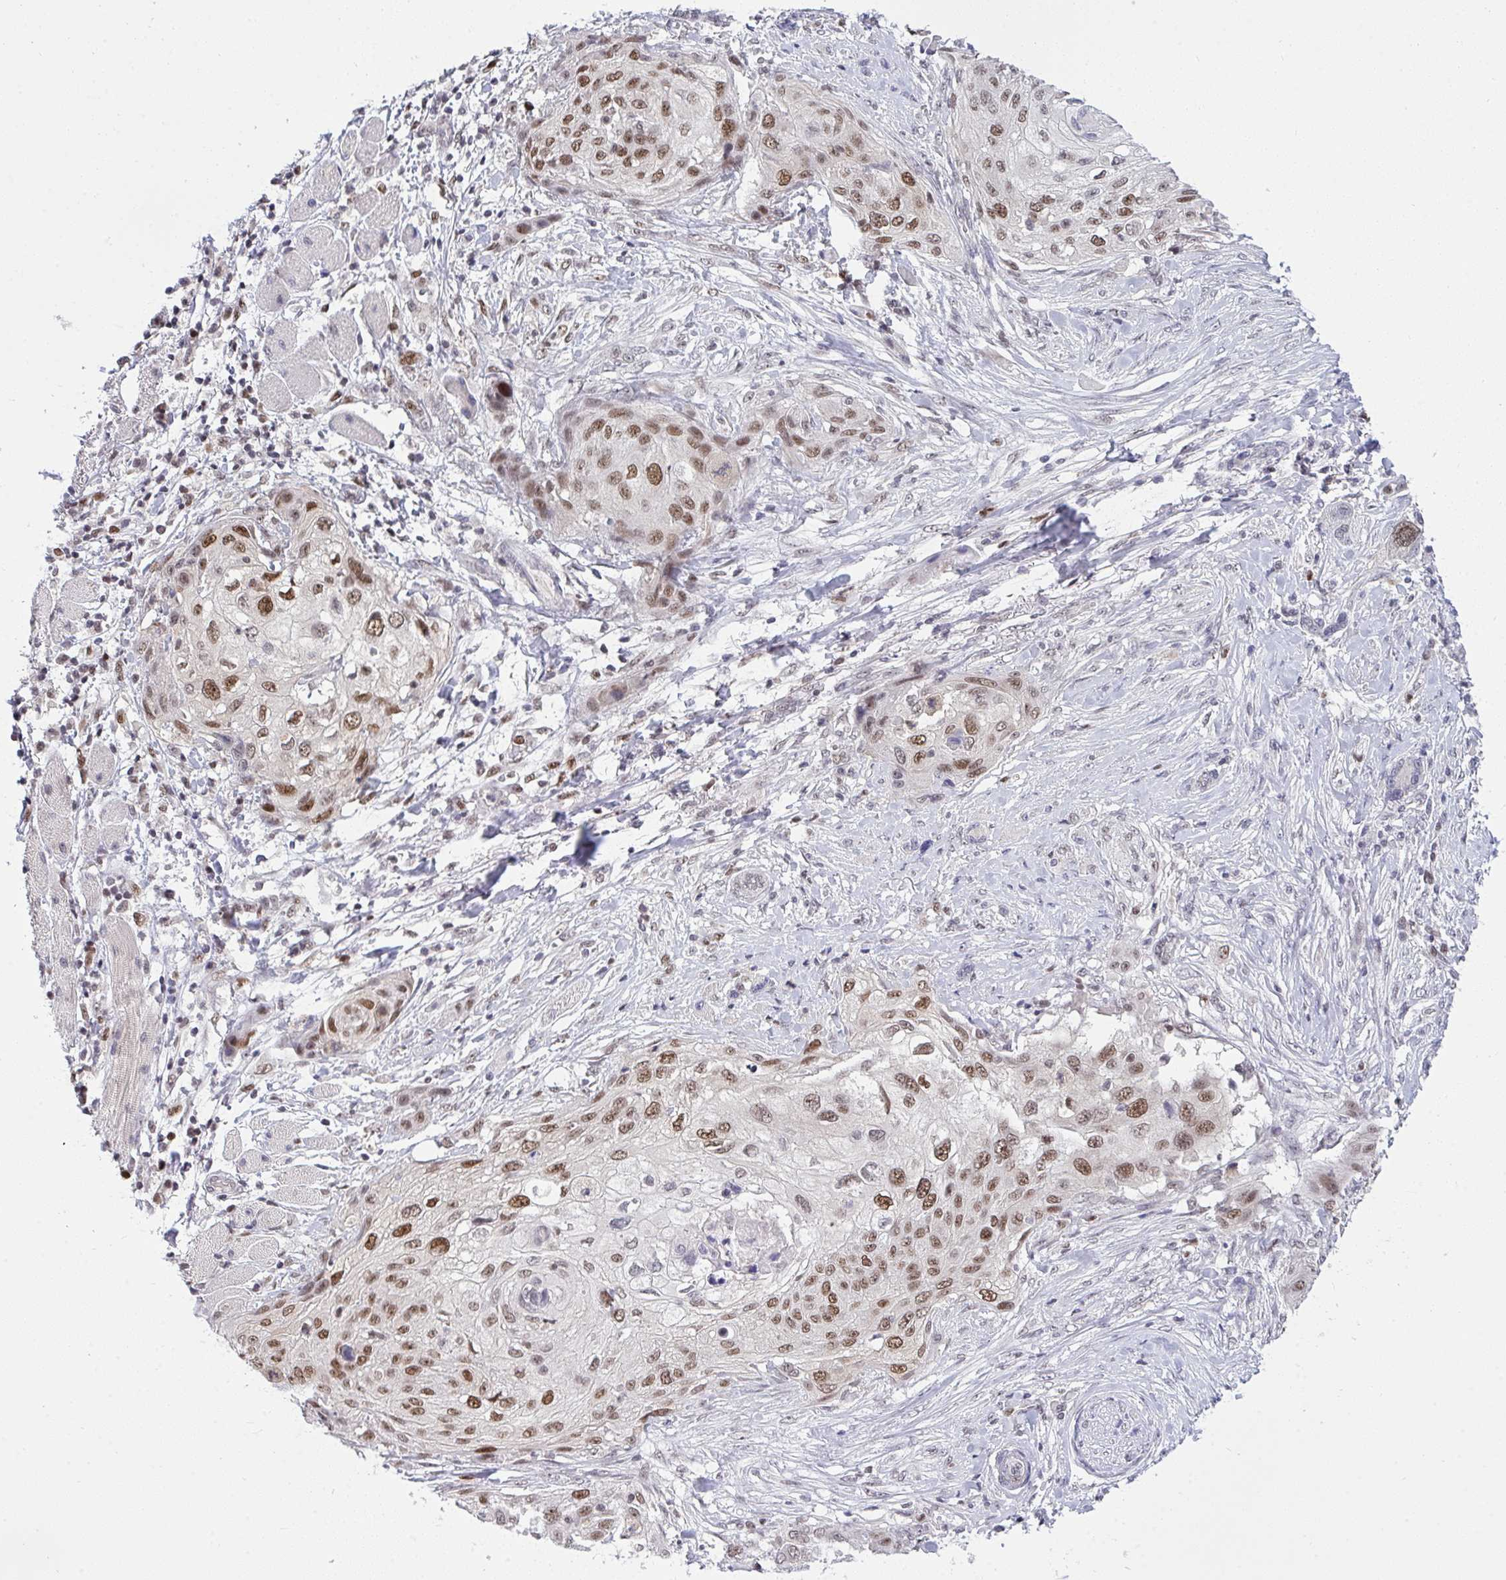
{"staining": {"intensity": "moderate", "quantity": ">75%", "location": "nuclear"}, "tissue": "skin cancer", "cell_type": "Tumor cells", "image_type": "cancer", "snomed": [{"axis": "morphology", "description": "Squamous cell carcinoma, NOS"}, {"axis": "topography", "description": "Skin"}], "caption": "Protein expression analysis of skin squamous cell carcinoma displays moderate nuclear expression in approximately >75% of tumor cells.", "gene": "RFC4", "patient": {"sex": "female", "age": 87}}